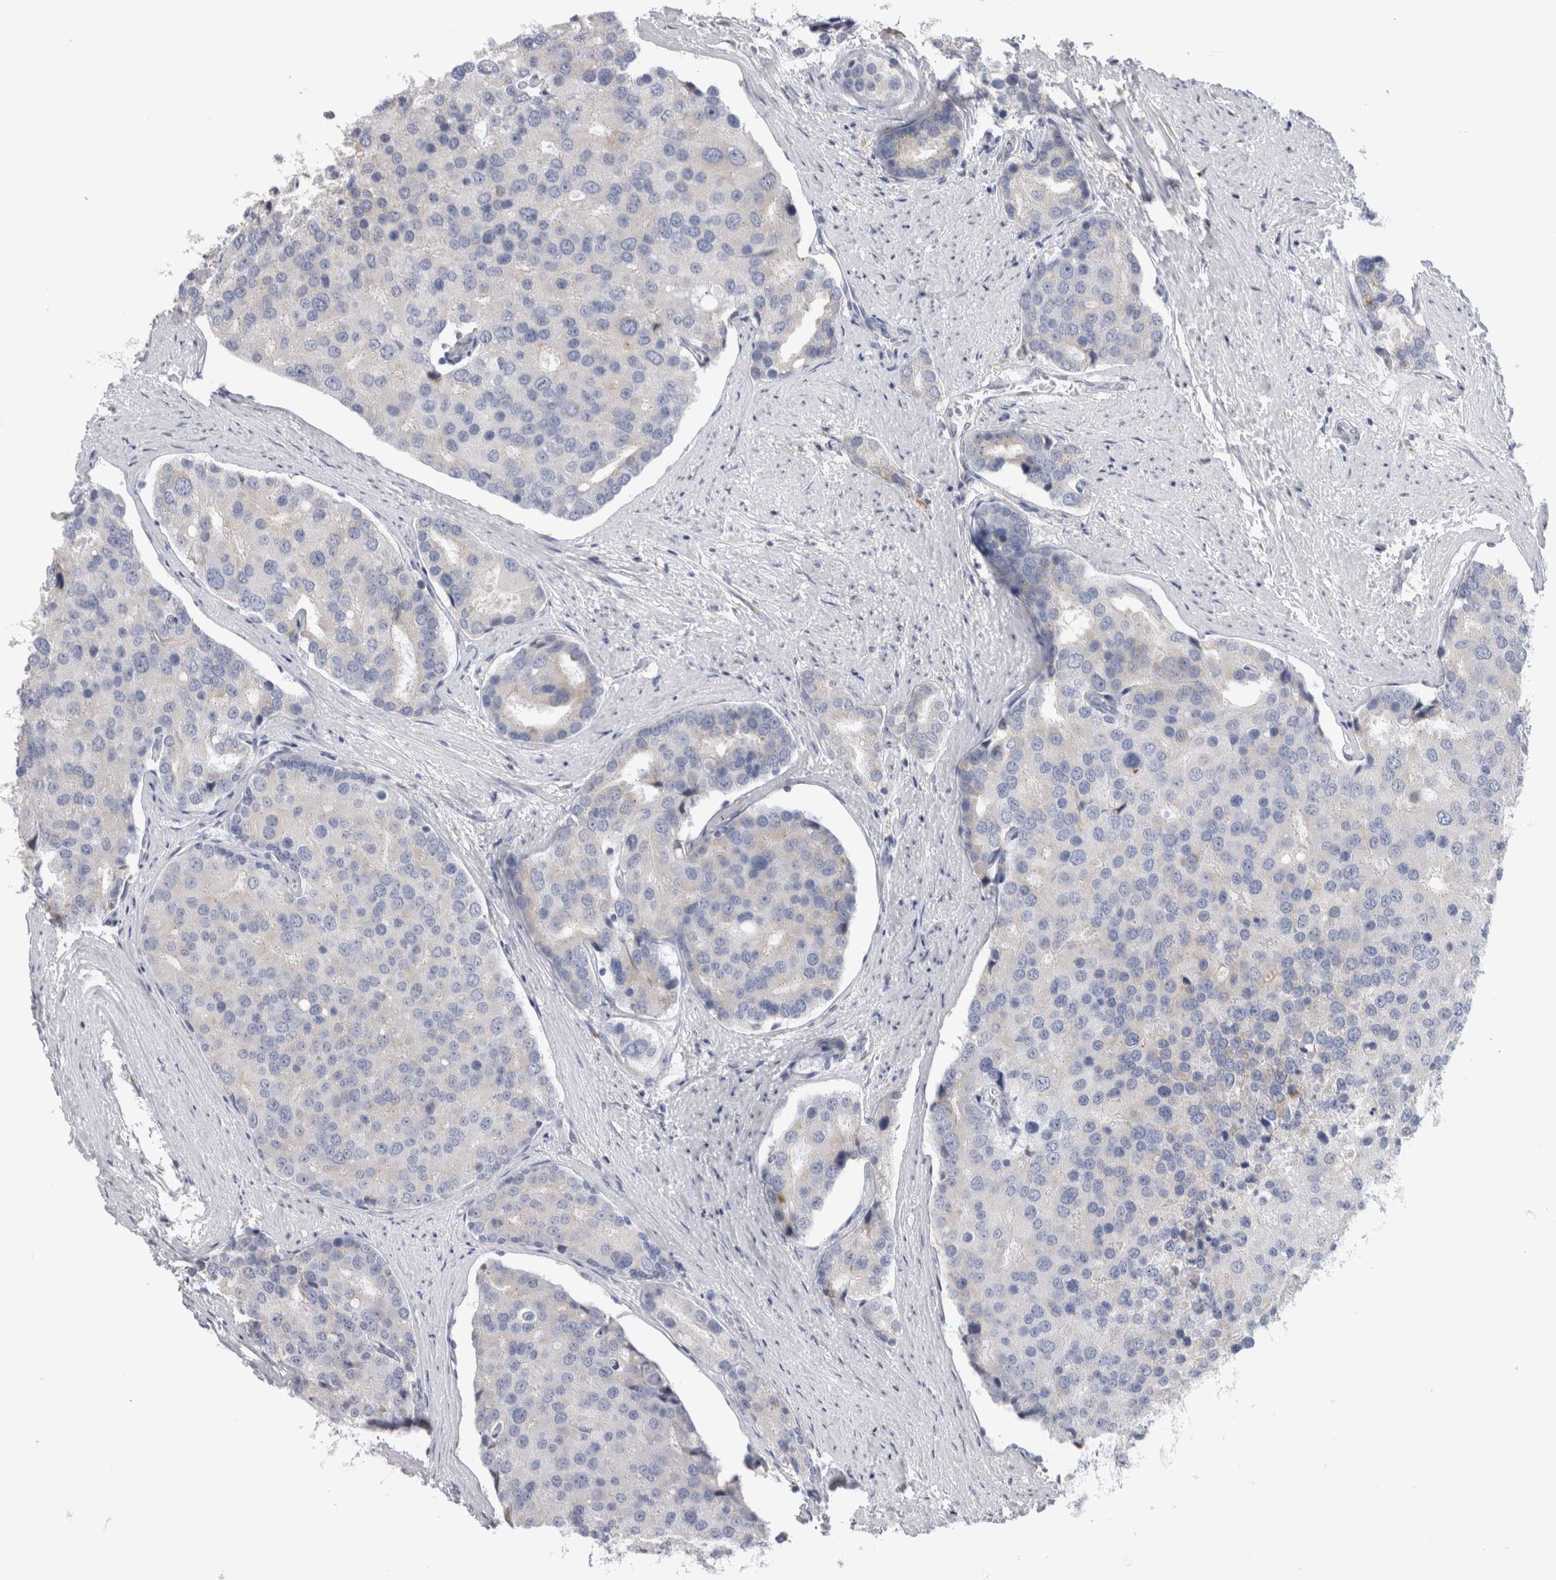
{"staining": {"intensity": "negative", "quantity": "none", "location": "none"}, "tissue": "prostate cancer", "cell_type": "Tumor cells", "image_type": "cancer", "snomed": [{"axis": "morphology", "description": "Adenocarcinoma, High grade"}, {"axis": "topography", "description": "Prostate"}], "caption": "The IHC photomicrograph has no significant expression in tumor cells of prostate adenocarcinoma (high-grade) tissue. (Stains: DAB (3,3'-diaminobenzidine) IHC with hematoxylin counter stain, Microscopy: brightfield microscopy at high magnification).", "gene": "ZNF341", "patient": {"sex": "male", "age": 50}}